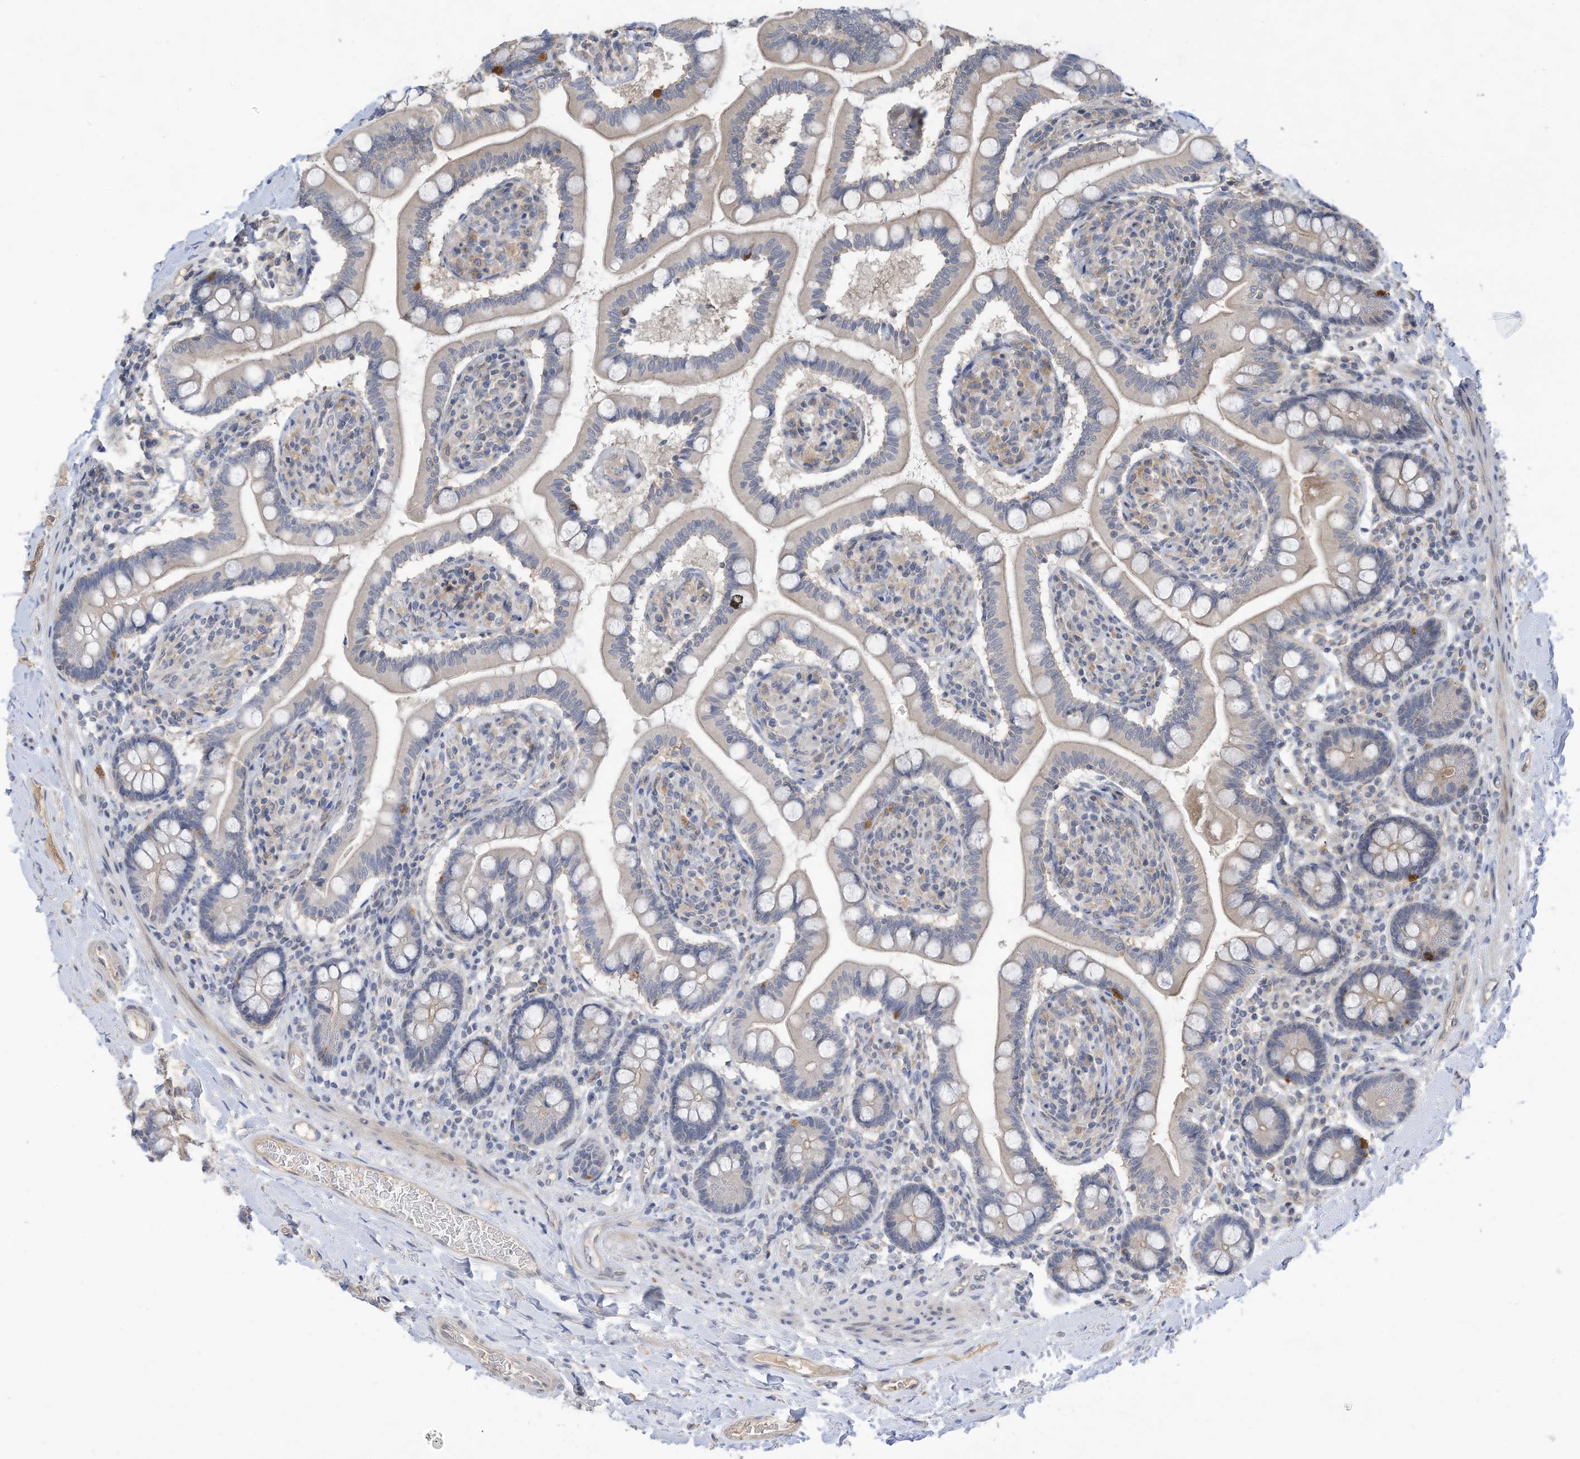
{"staining": {"intensity": "weak", "quantity": "<25%", "location": "cytoplasmic/membranous"}, "tissue": "small intestine", "cell_type": "Glandular cells", "image_type": "normal", "snomed": [{"axis": "morphology", "description": "Normal tissue, NOS"}, {"axis": "topography", "description": "Small intestine"}], "caption": "This photomicrograph is of benign small intestine stained with immunohistochemistry (IHC) to label a protein in brown with the nuclei are counter-stained blue. There is no positivity in glandular cells. (DAB immunohistochemistry, high magnification).", "gene": "REC8", "patient": {"sex": "female", "age": 64}}